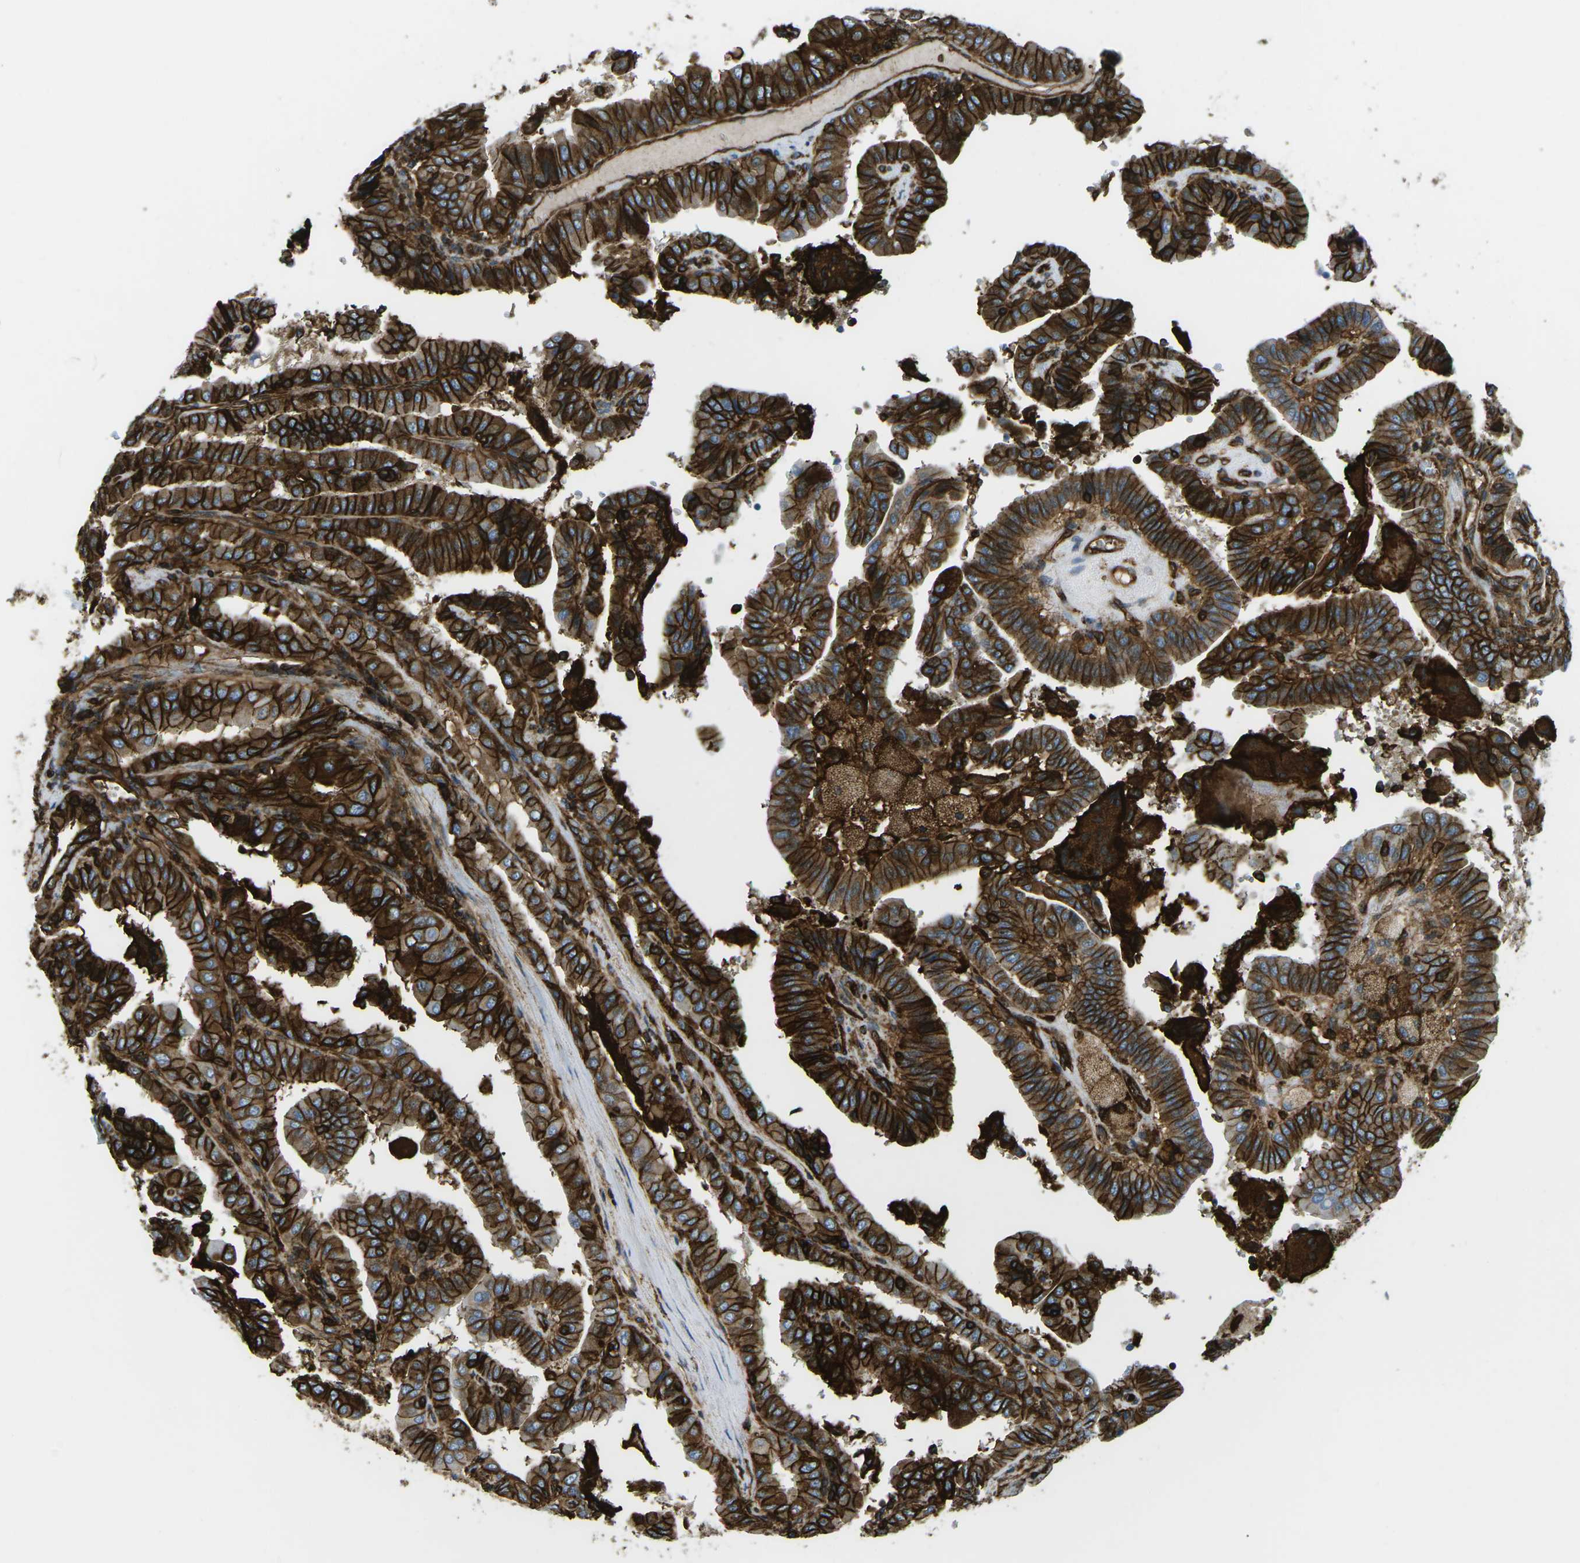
{"staining": {"intensity": "strong", "quantity": ">75%", "location": "cytoplasmic/membranous"}, "tissue": "thyroid cancer", "cell_type": "Tumor cells", "image_type": "cancer", "snomed": [{"axis": "morphology", "description": "Papillary adenocarcinoma, NOS"}, {"axis": "topography", "description": "Thyroid gland"}], "caption": "A brown stain labels strong cytoplasmic/membranous expression of a protein in human papillary adenocarcinoma (thyroid) tumor cells.", "gene": "HLA-B", "patient": {"sex": "male", "age": 33}}